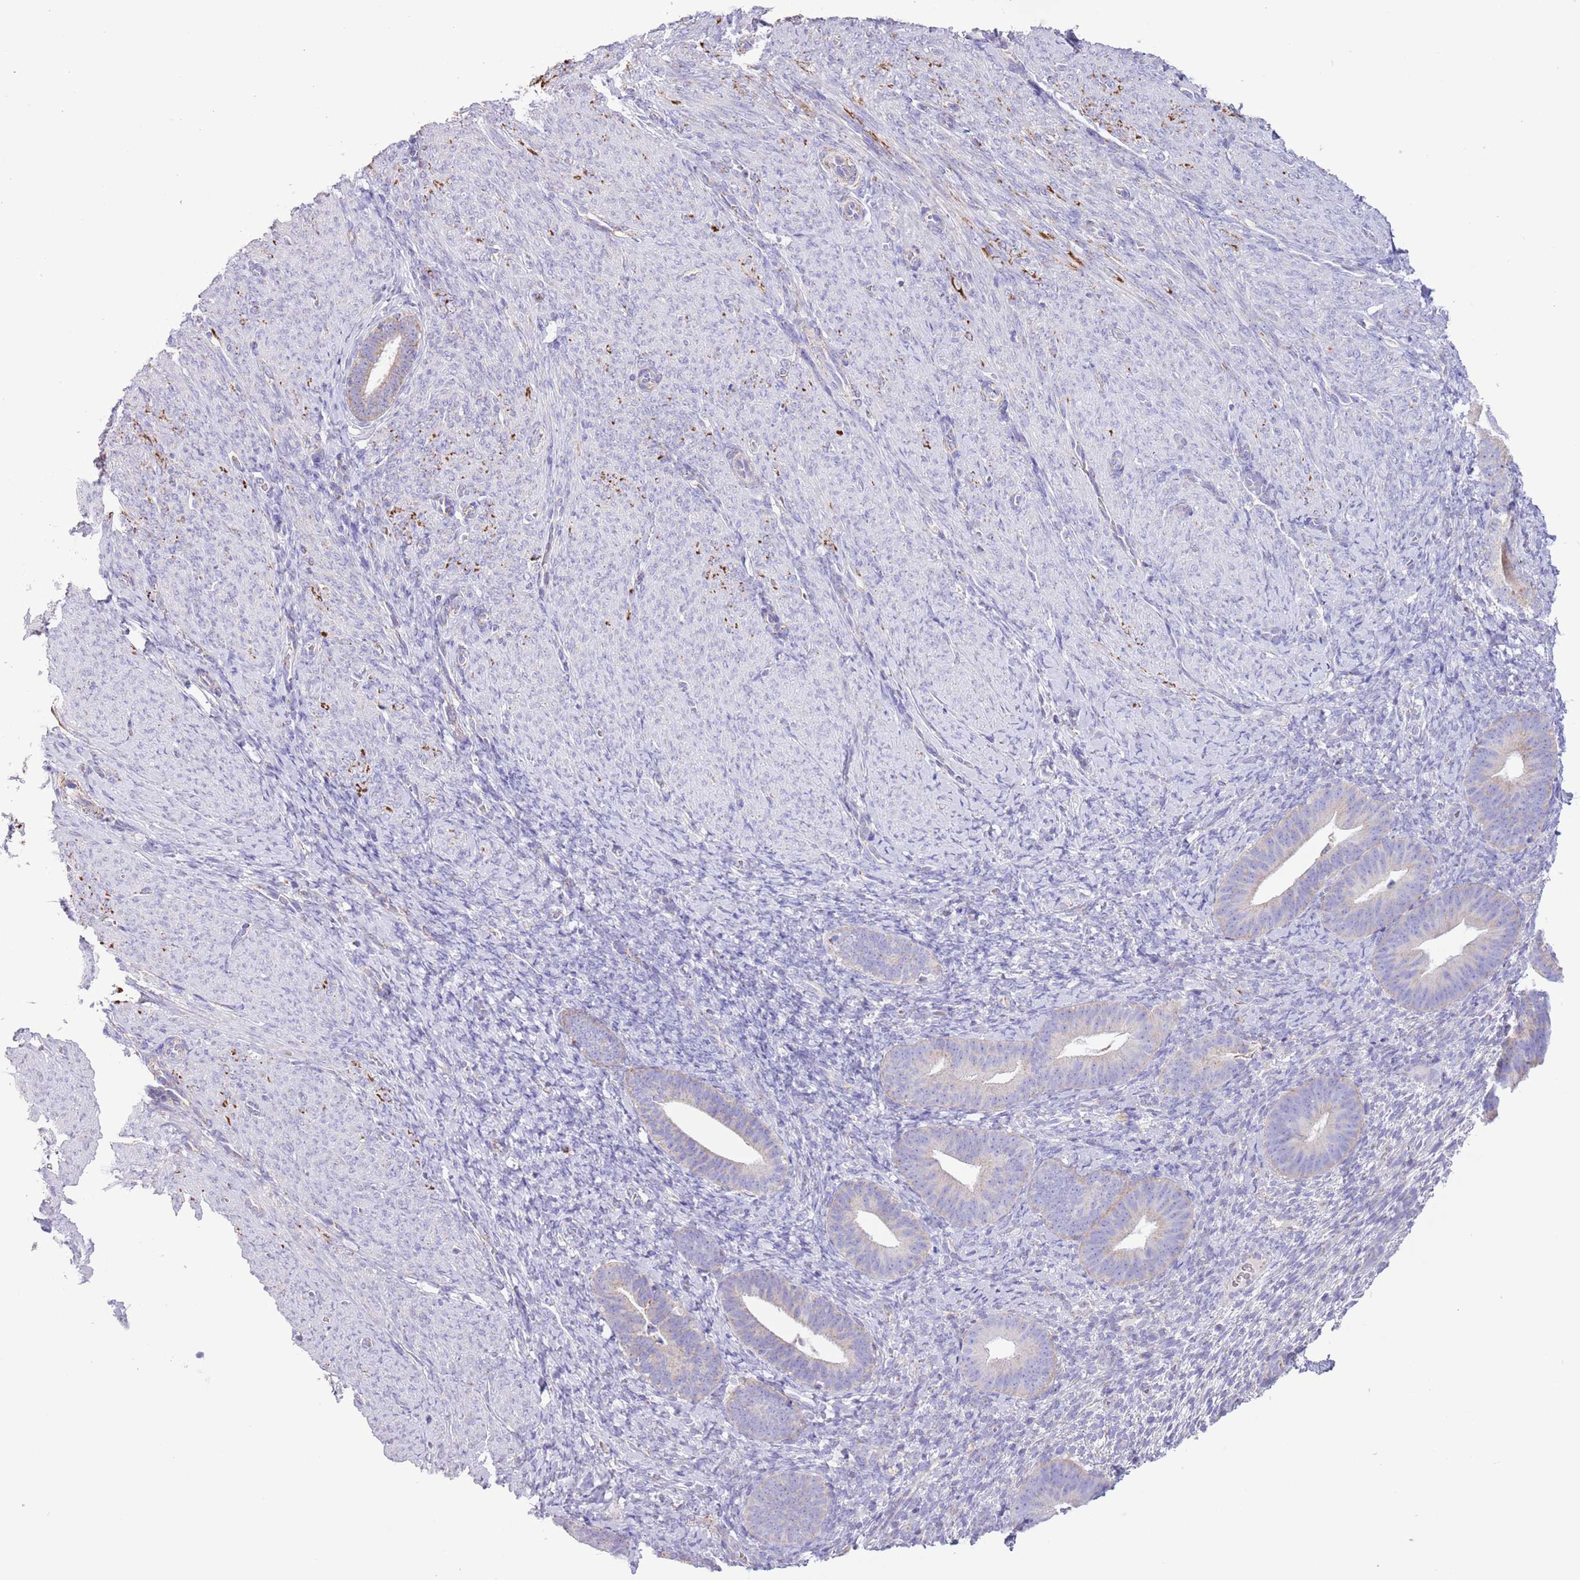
{"staining": {"intensity": "negative", "quantity": "none", "location": "none"}, "tissue": "endometrium", "cell_type": "Cells in endometrial stroma", "image_type": "normal", "snomed": [{"axis": "morphology", "description": "Normal tissue, NOS"}, {"axis": "topography", "description": "Endometrium"}], "caption": "High magnification brightfield microscopy of normal endometrium stained with DAB (brown) and counterstained with hematoxylin (blue): cells in endometrial stroma show no significant positivity. (DAB immunohistochemistry with hematoxylin counter stain).", "gene": "ATP6V1B1", "patient": {"sex": "female", "age": 65}}